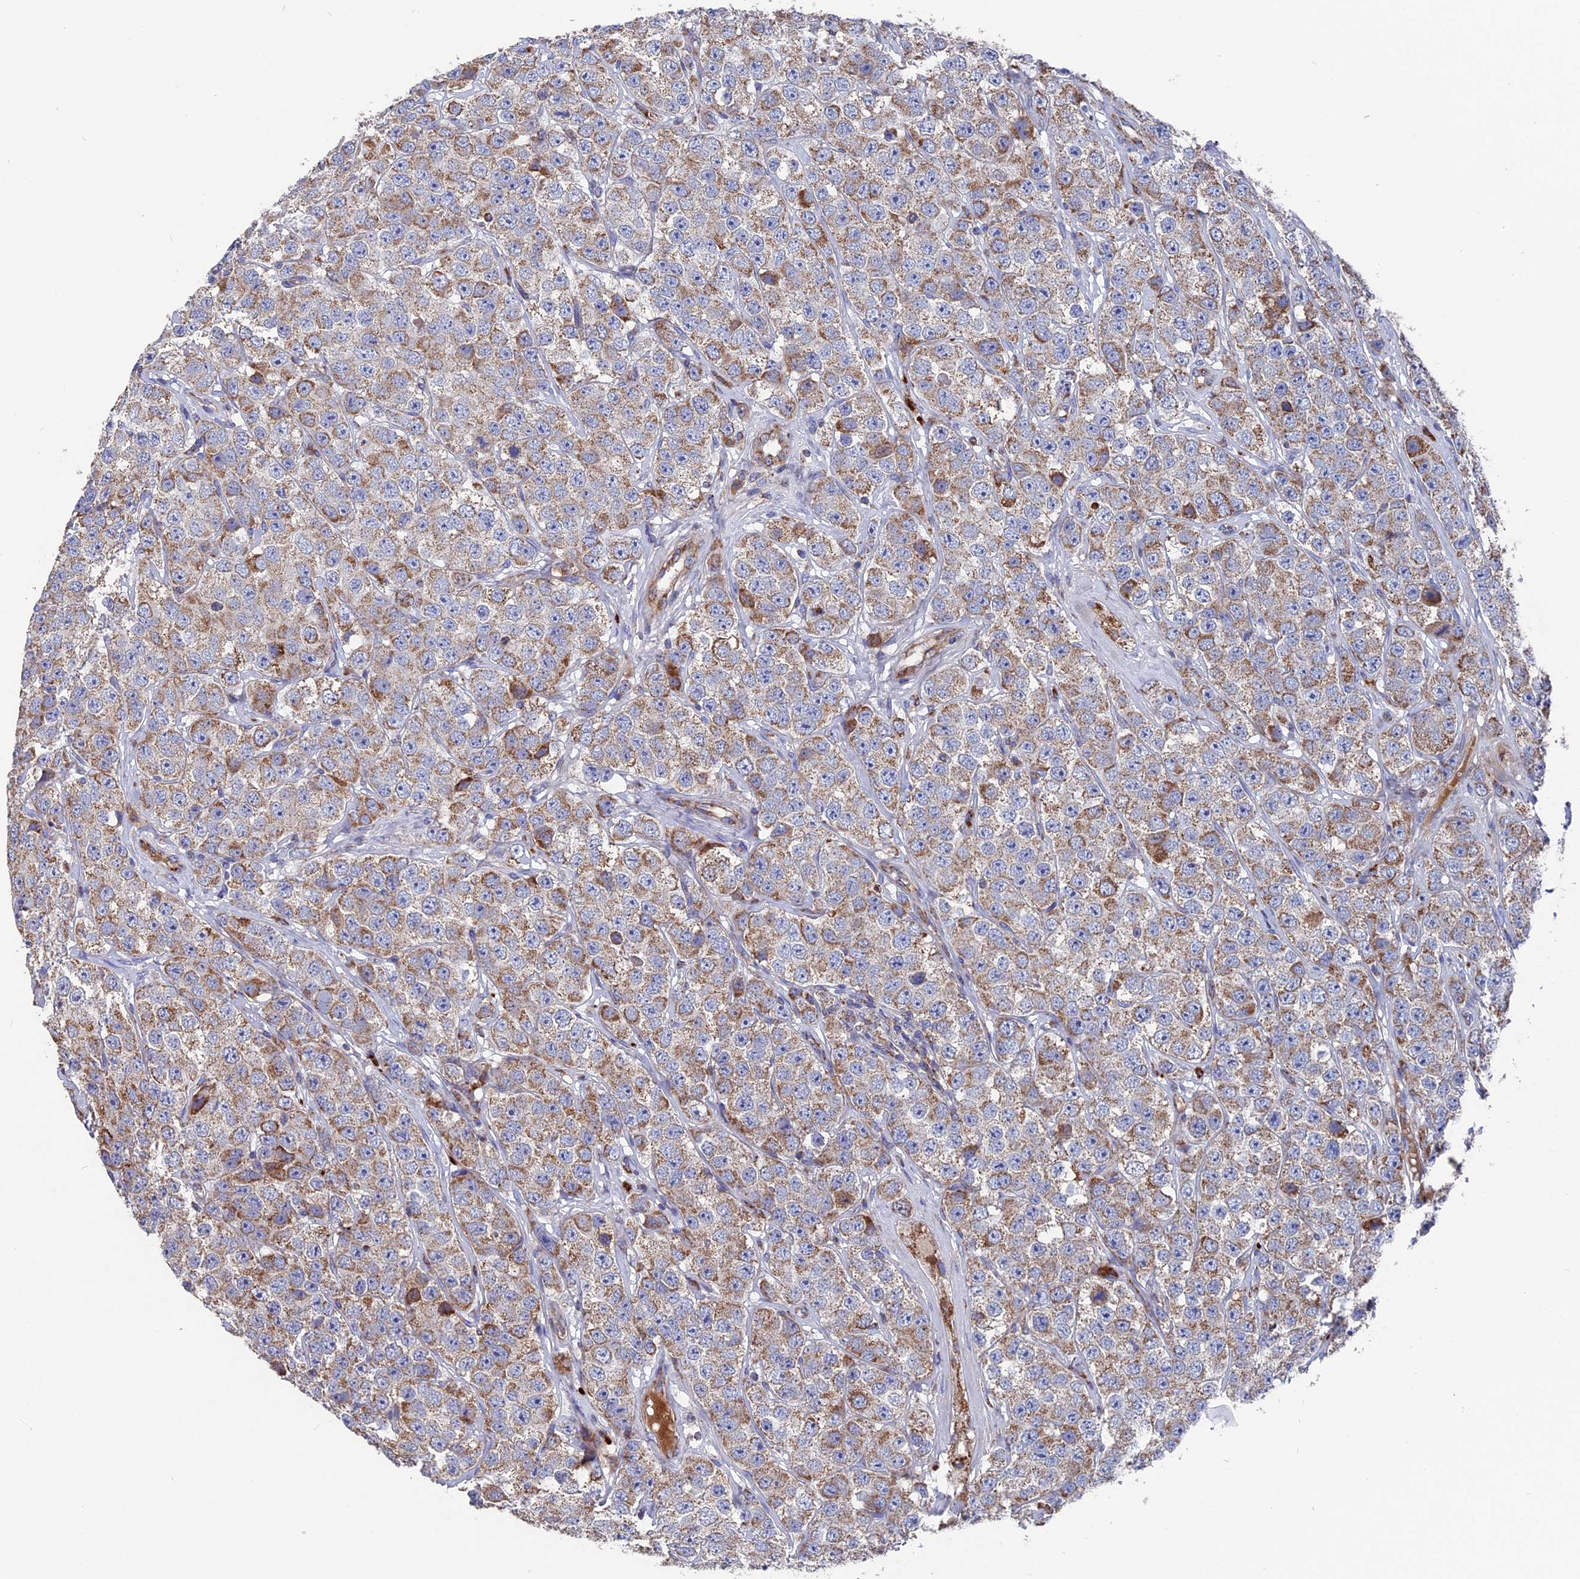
{"staining": {"intensity": "moderate", "quantity": "25%-75%", "location": "cytoplasmic/membranous"}, "tissue": "testis cancer", "cell_type": "Tumor cells", "image_type": "cancer", "snomed": [{"axis": "morphology", "description": "Seminoma, NOS"}, {"axis": "topography", "description": "Testis"}], "caption": "This is a photomicrograph of IHC staining of testis cancer, which shows moderate positivity in the cytoplasmic/membranous of tumor cells.", "gene": "TGFA", "patient": {"sex": "male", "age": 28}}